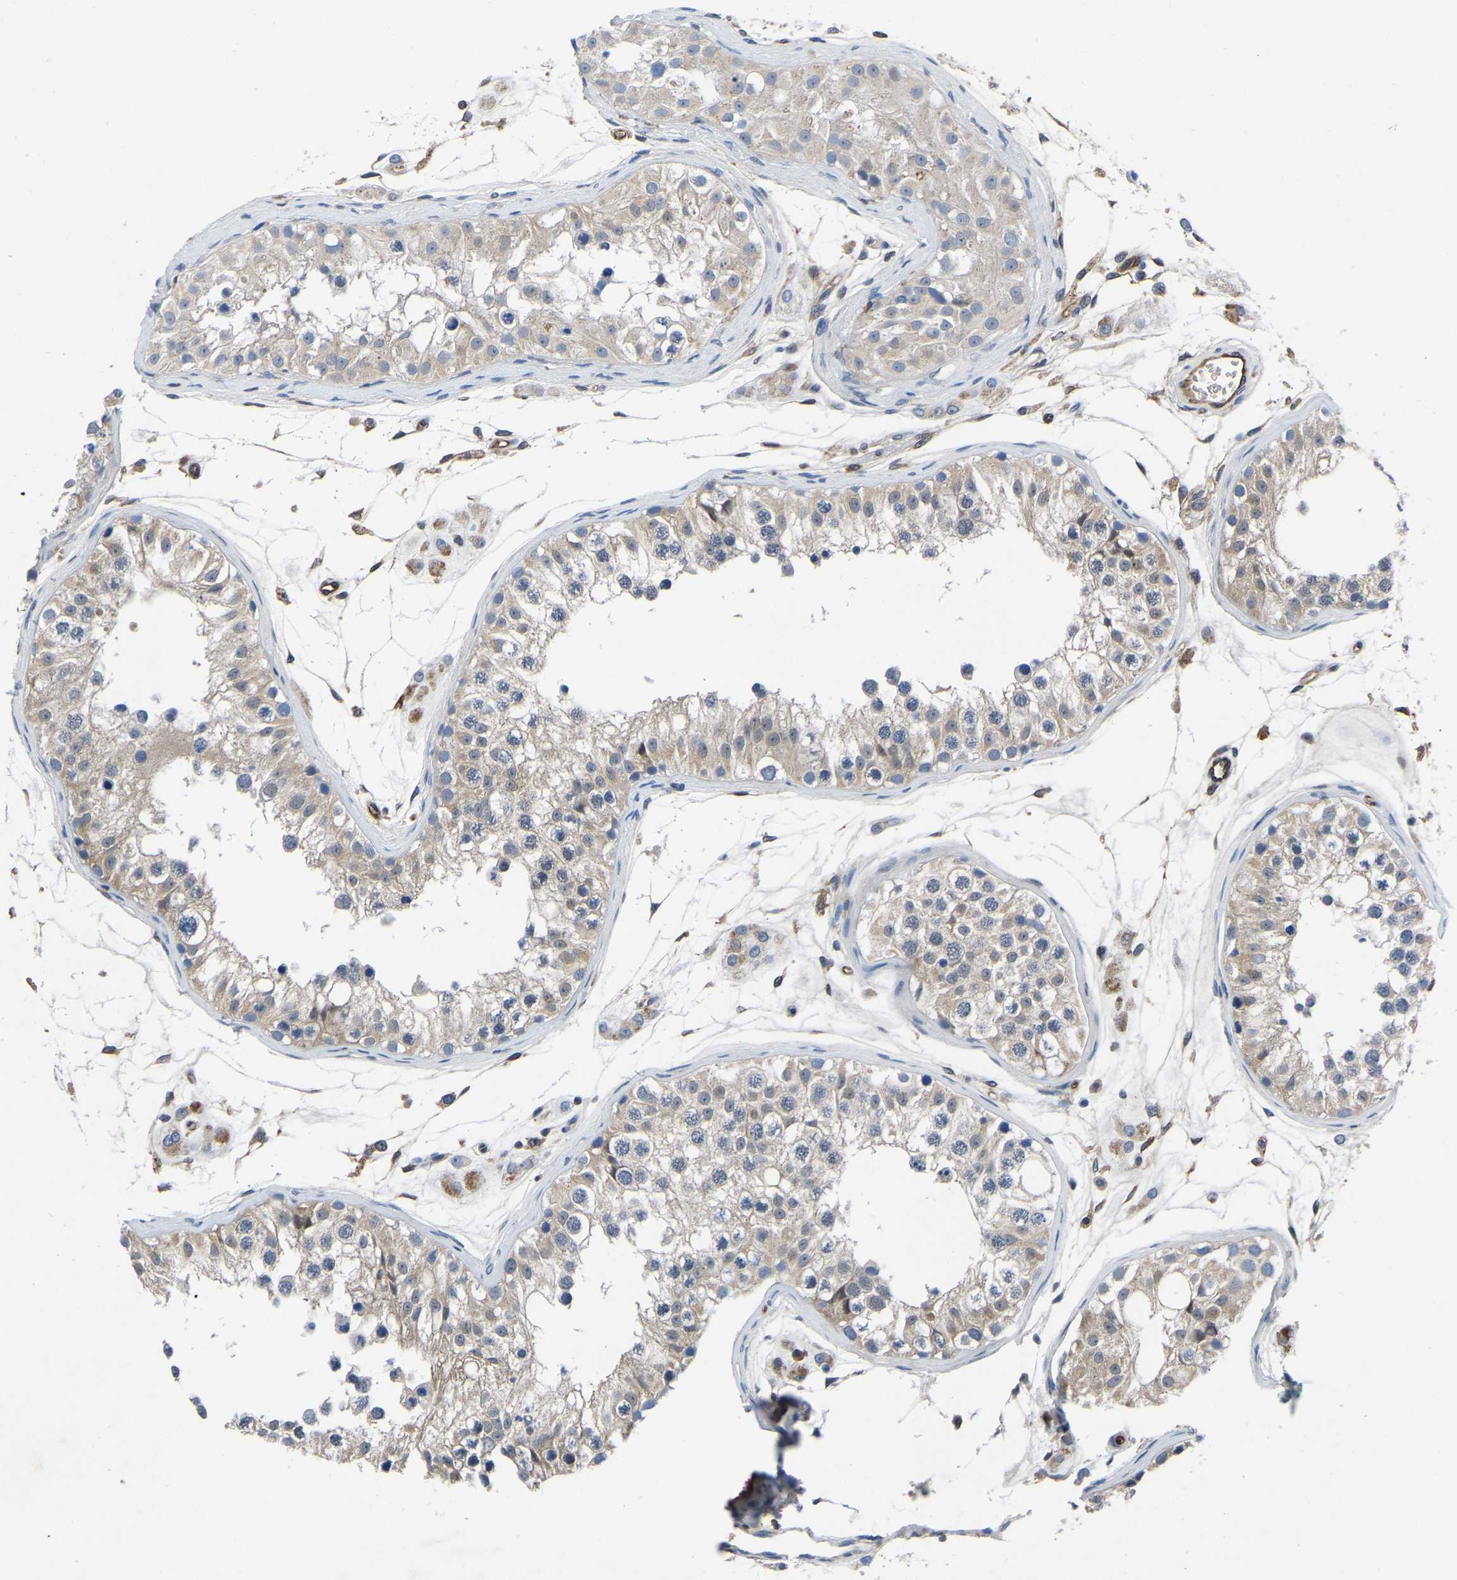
{"staining": {"intensity": "weak", "quantity": "25%-75%", "location": "cytoplasmic/membranous"}, "tissue": "testis", "cell_type": "Cells in seminiferous ducts", "image_type": "normal", "snomed": [{"axis": "morphology", "description": "Normal tissue, NOS"}, {"axis": "morphology", "description": "Adenocarcinoma, metastatic, NOS"}, {"axis": "topography", "description": "Testis"}], "caption": "A brown stain shows weak cytoplasmic/membranous expression of a protein in cells in seminiferous ducts of normal testis. The staining was performed using DAB (3,3'-diaminobenzidine) to visualize the protein expression in brown, while the nuclei were stained in blue with hematoxylin (Magnification: 20x).", "gene": "ATG2B", "patient": {"sex": "male", "age": 26}}